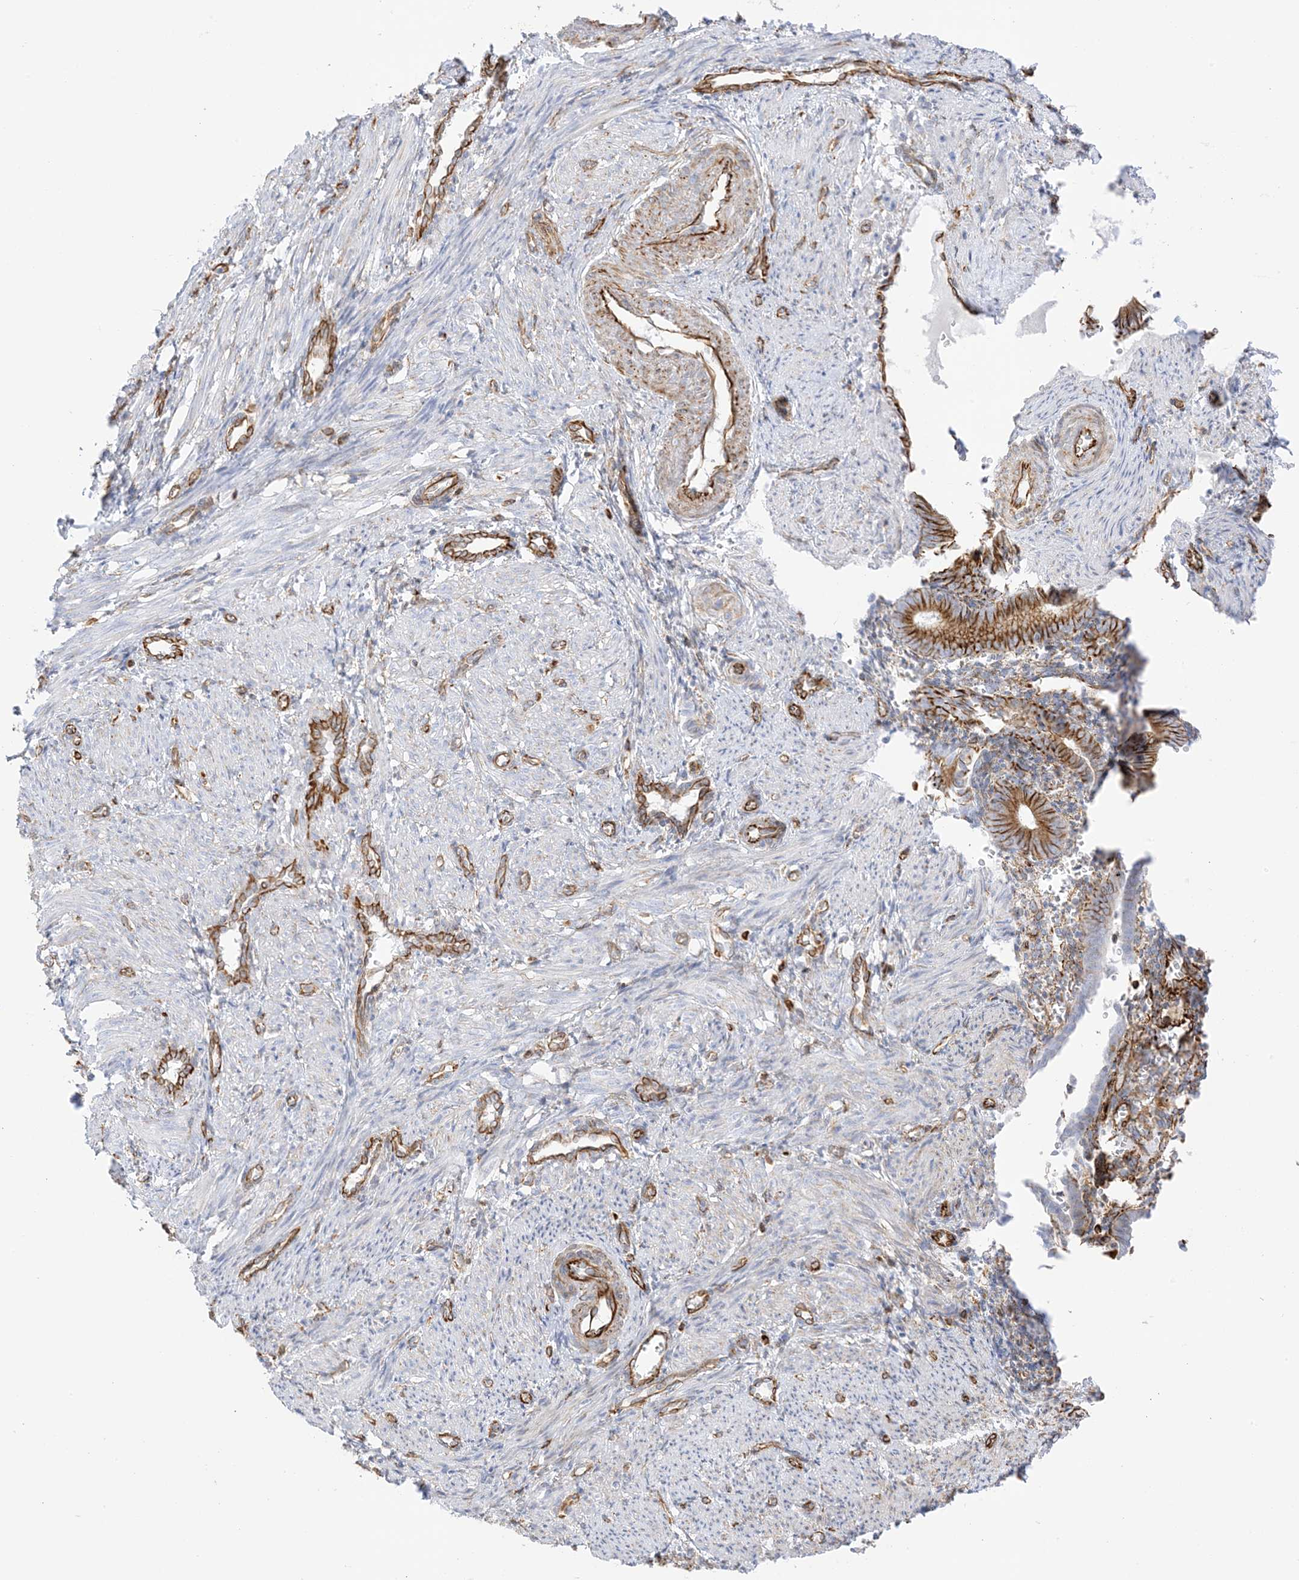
{"staining": {"intensity": "negative", "quantity": "none", "location": "none"}, "tissue": "smooth muscle", "cell_type": "Smooth muscle cells", "image_type": "normal", "snomed": [{"axis": "morphology", "description": "Normal tissue, NOS"}, {"axis": "topography", "description": "Endometrium"}], "caption": "Protein analysis of benign smooth muscle shows no significant staining in smooth muscle cells.", "gene": "PID1", "patient": {"sex": "female", "age": 33}}